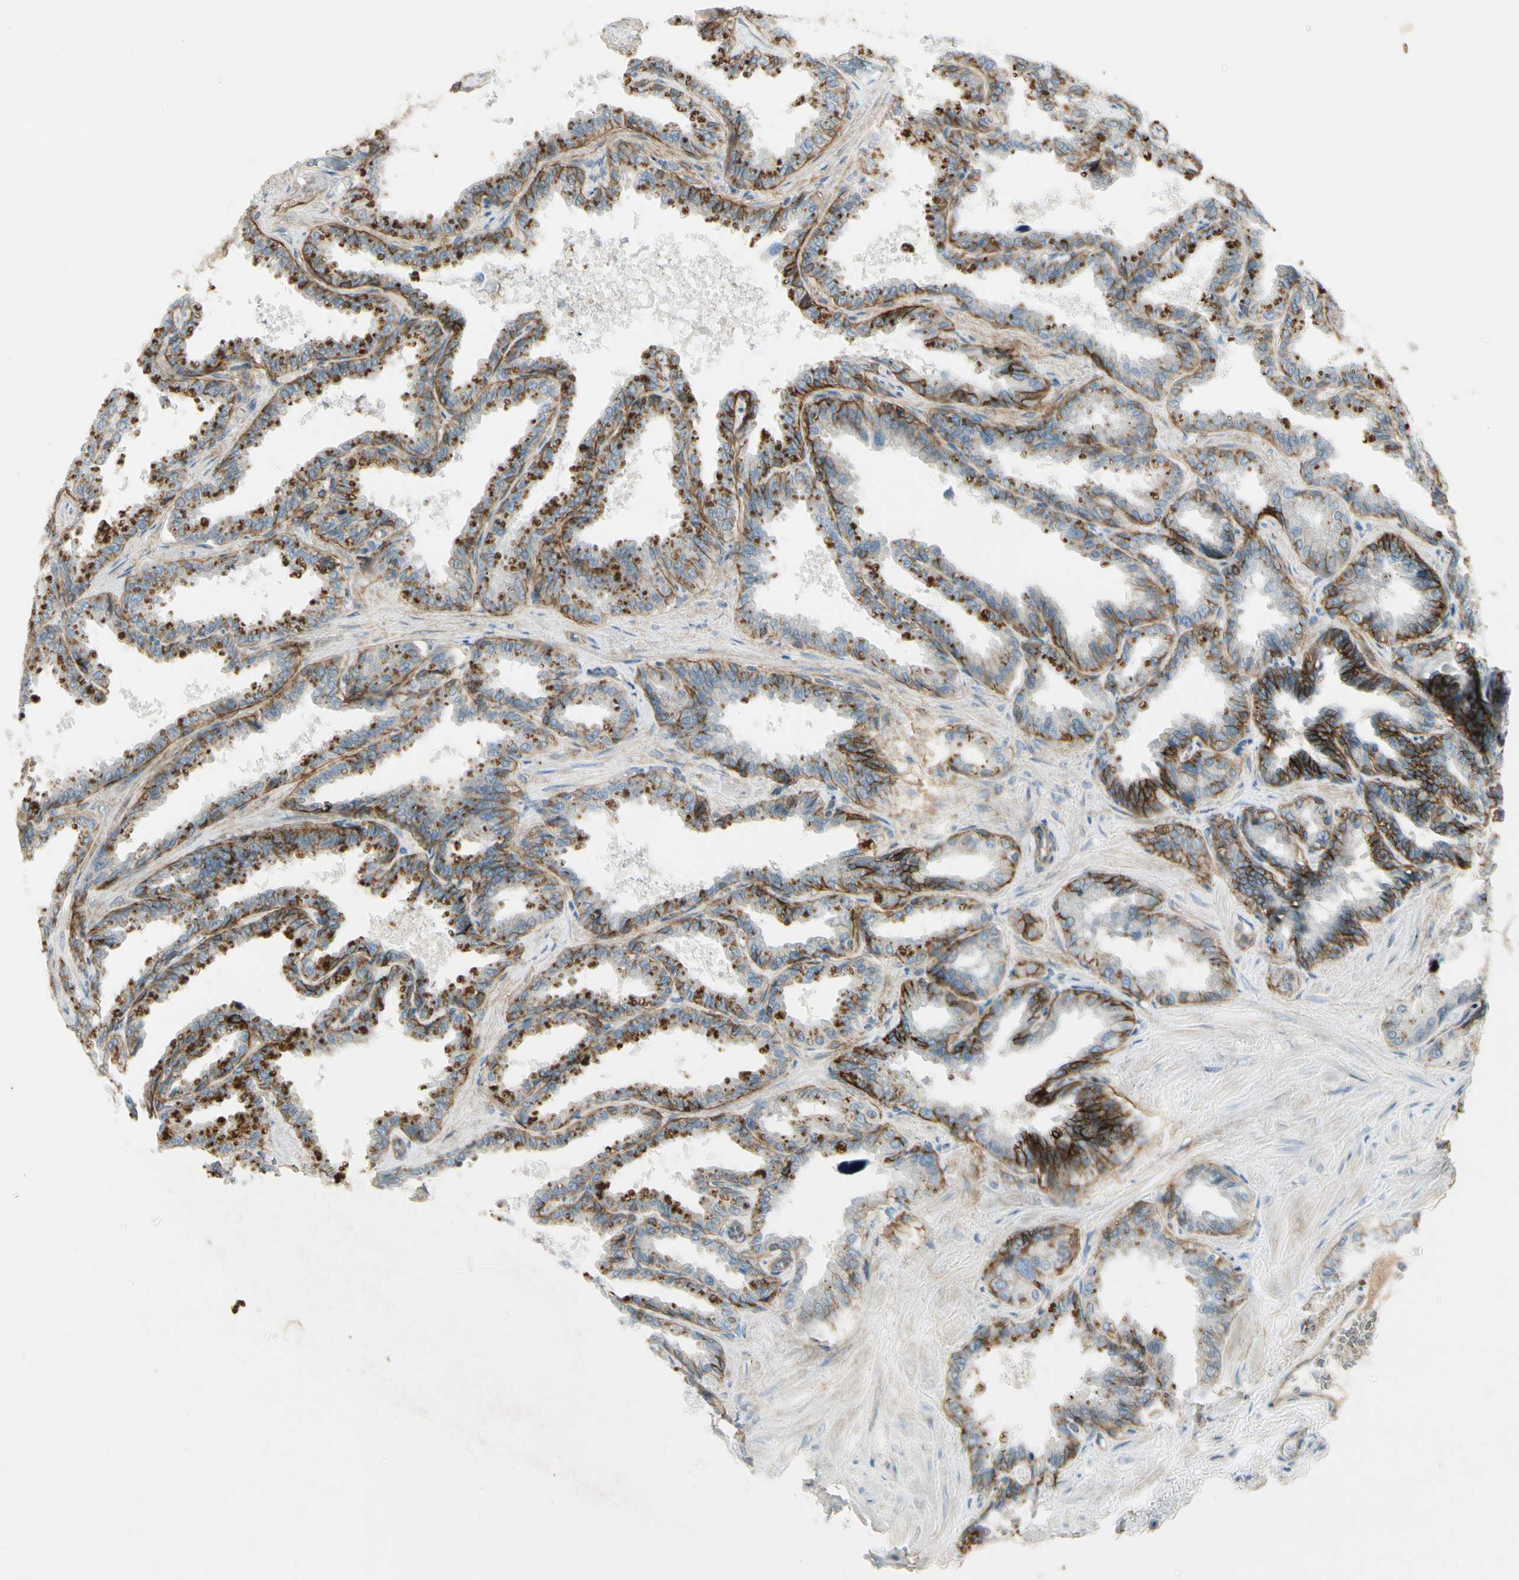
{"staining": {"intensity": "strong", "quantity": ">75%", "location": "cytoplasmic/membranous"}, "tissue": "seminal vesicle", "cell_type": "Glandular cells", "image_type": "normal", "snomed": [{"axis": "morphology", "description": "Normal tissue, NOS"}, {"axis": "topography", "description": "Seminal veicle"}], "caption": "Immunohistochemical staining of normal human seminal vesicle exhibits high levels of strong cytoplasmic/membranous staining in approximately >75% of glandular cells.", "gene": "ITGA3", "patient": {"sex": "male", "age": 46}}